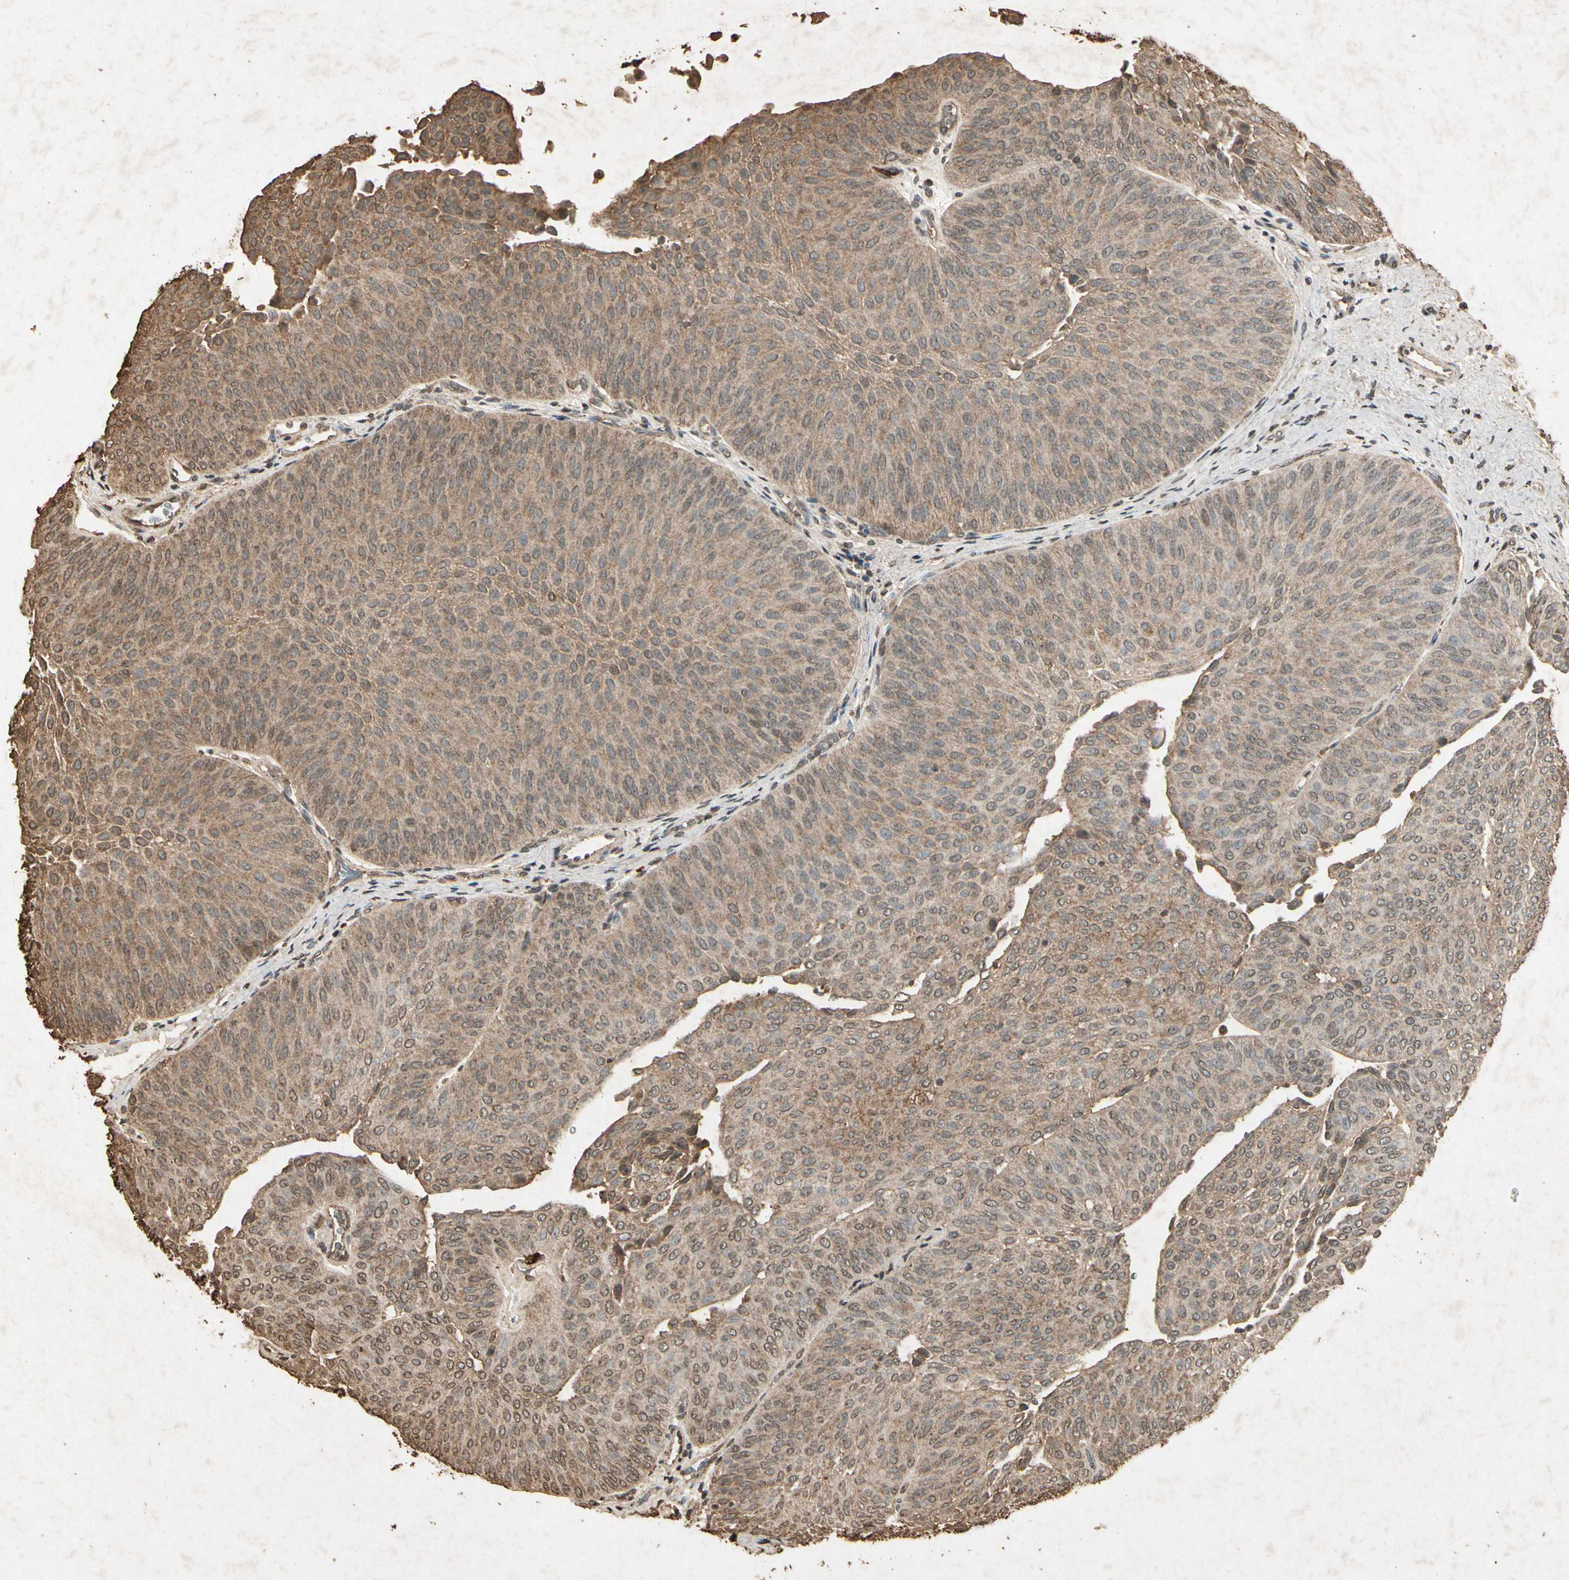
{"staining": {"intensity": "moderate", "quantity": ">75%", "location": "cytoplasmic/membranous"}, "tissue": "urothelial cancer", "cell_type": "Tumor cells", "image_type": "cancer", "snomed": [{"axis": "morphology", "description": "Urothelial carcinoma, Low grade"}, {"axis": "topography", "description": "Urinary bladder"}], "caption": "Immunohistochemical staining of human urothelial cancer exhibits medium levels of moderate cytoplasmic/membranous expression in about >75% of tumor cells.", "gene": "GC", "patient": {"sex": "female", "age": 60}}